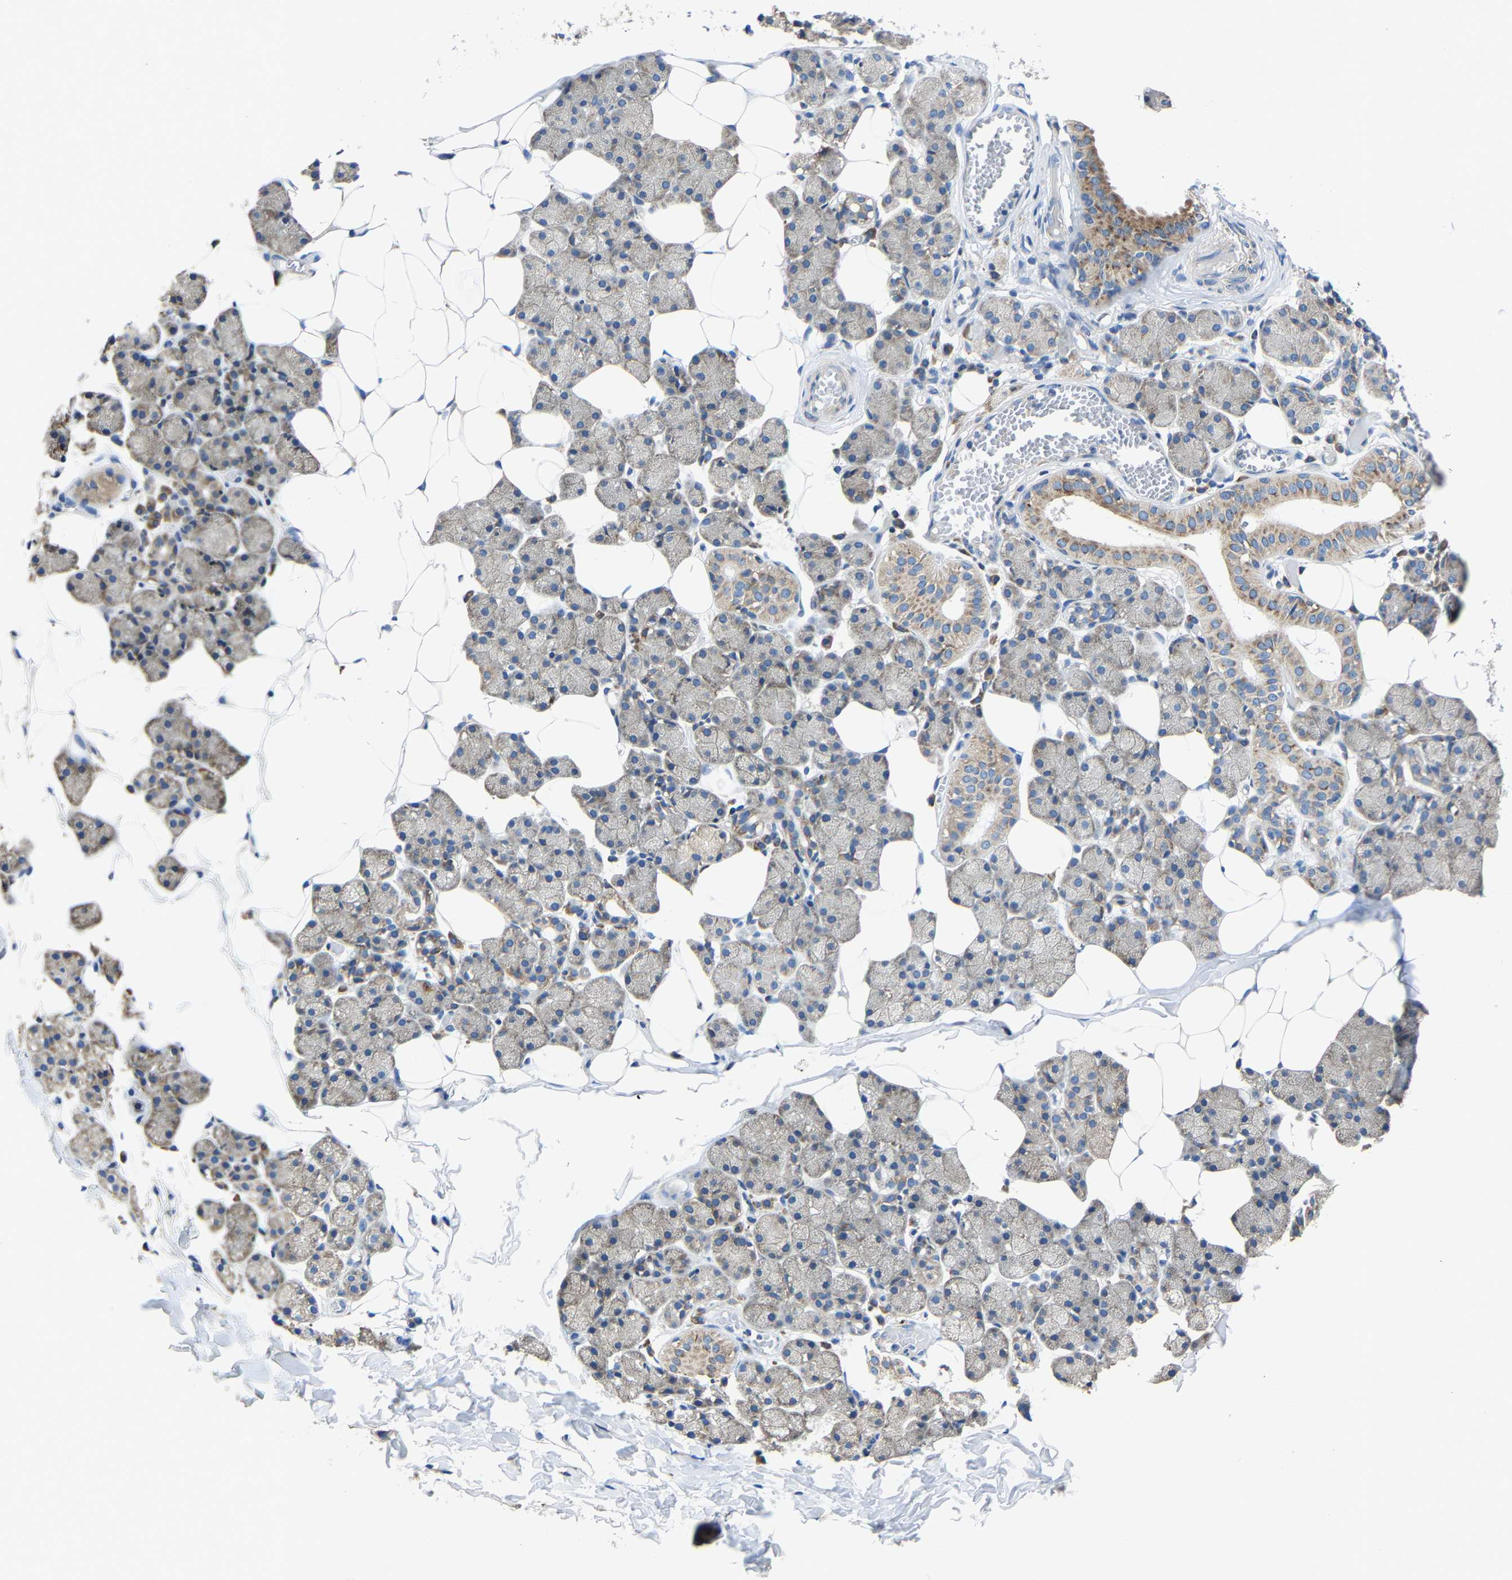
{"staining": {"intensity": "moderate", "quantity": "<25%", "location": "cytoplasmic/membranous"}, "tissue": "salivary gland", "cell_type": "Glandular cells", "image_type": "normal", "snomed": [{"axis": "morphology", "description": "Normal tissue, NOS"}, {"axis": "topography", "description": "Salivary gland"}], "caption": "Protein staining demonstrates moderate cytoplasmic/membranous expression in about <25% of glandular cells in benign salivary gland.", "gene": "G3BP2", "patient": {"sex": "female", "age": 33}}